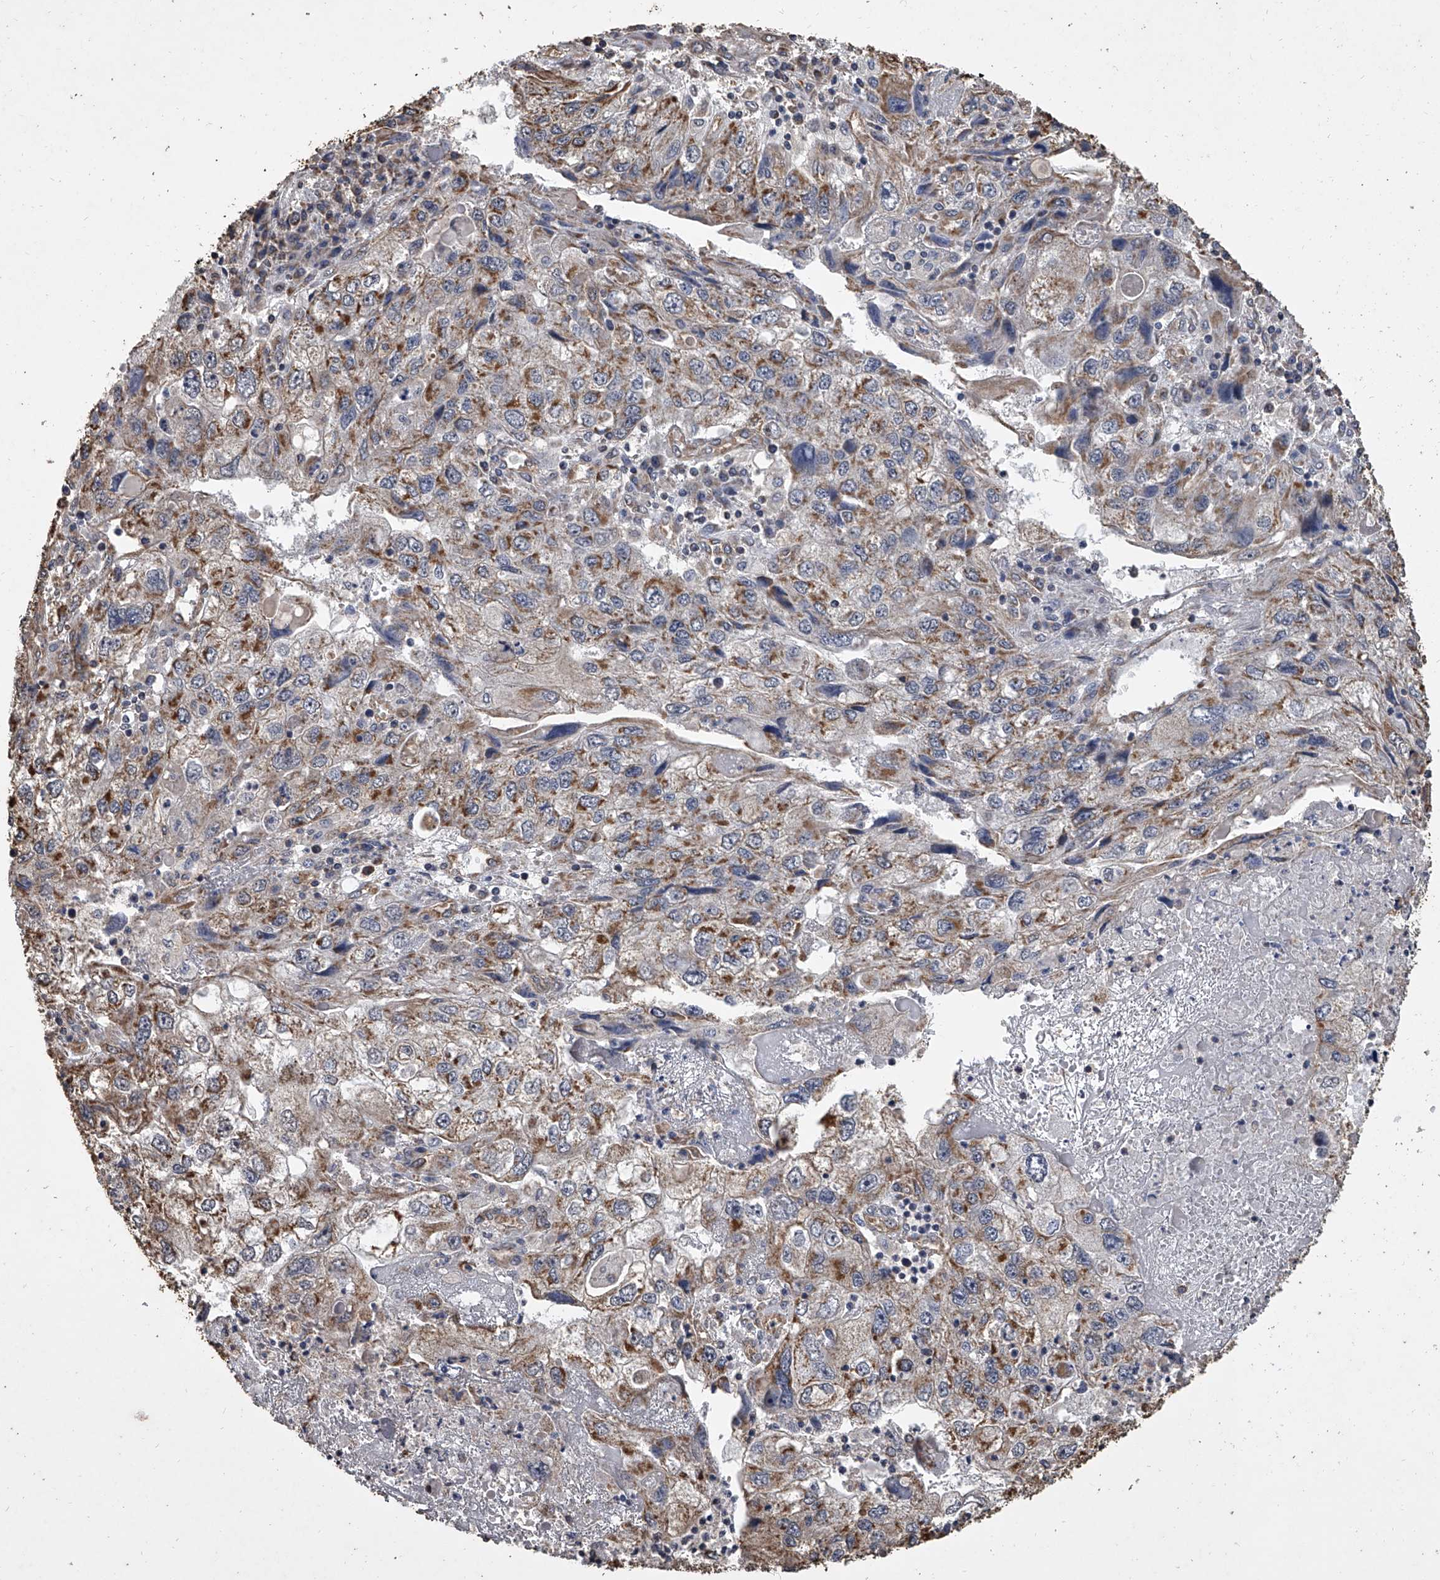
{"staining": {"intensity": "moderate", "quantity": ">75%", "location": "cytoplasmic/membranous"}, "tissue": "endometrial cancer", "cell_type": "Tumor cells", "image_type": "cancer", "snomed": [{"axis": "morphology", "description": "Adenocarcinoma, NOS"}, {"axis": "topography", "description": "Endometrium"}], "caption": "Human endometrial cancer (adenocarcinoma) stained with a protein marker demonstrates moderate staining in tumor cells.", "gene": "MRPL28", "patient": {"sex": "female", "age": 49}}